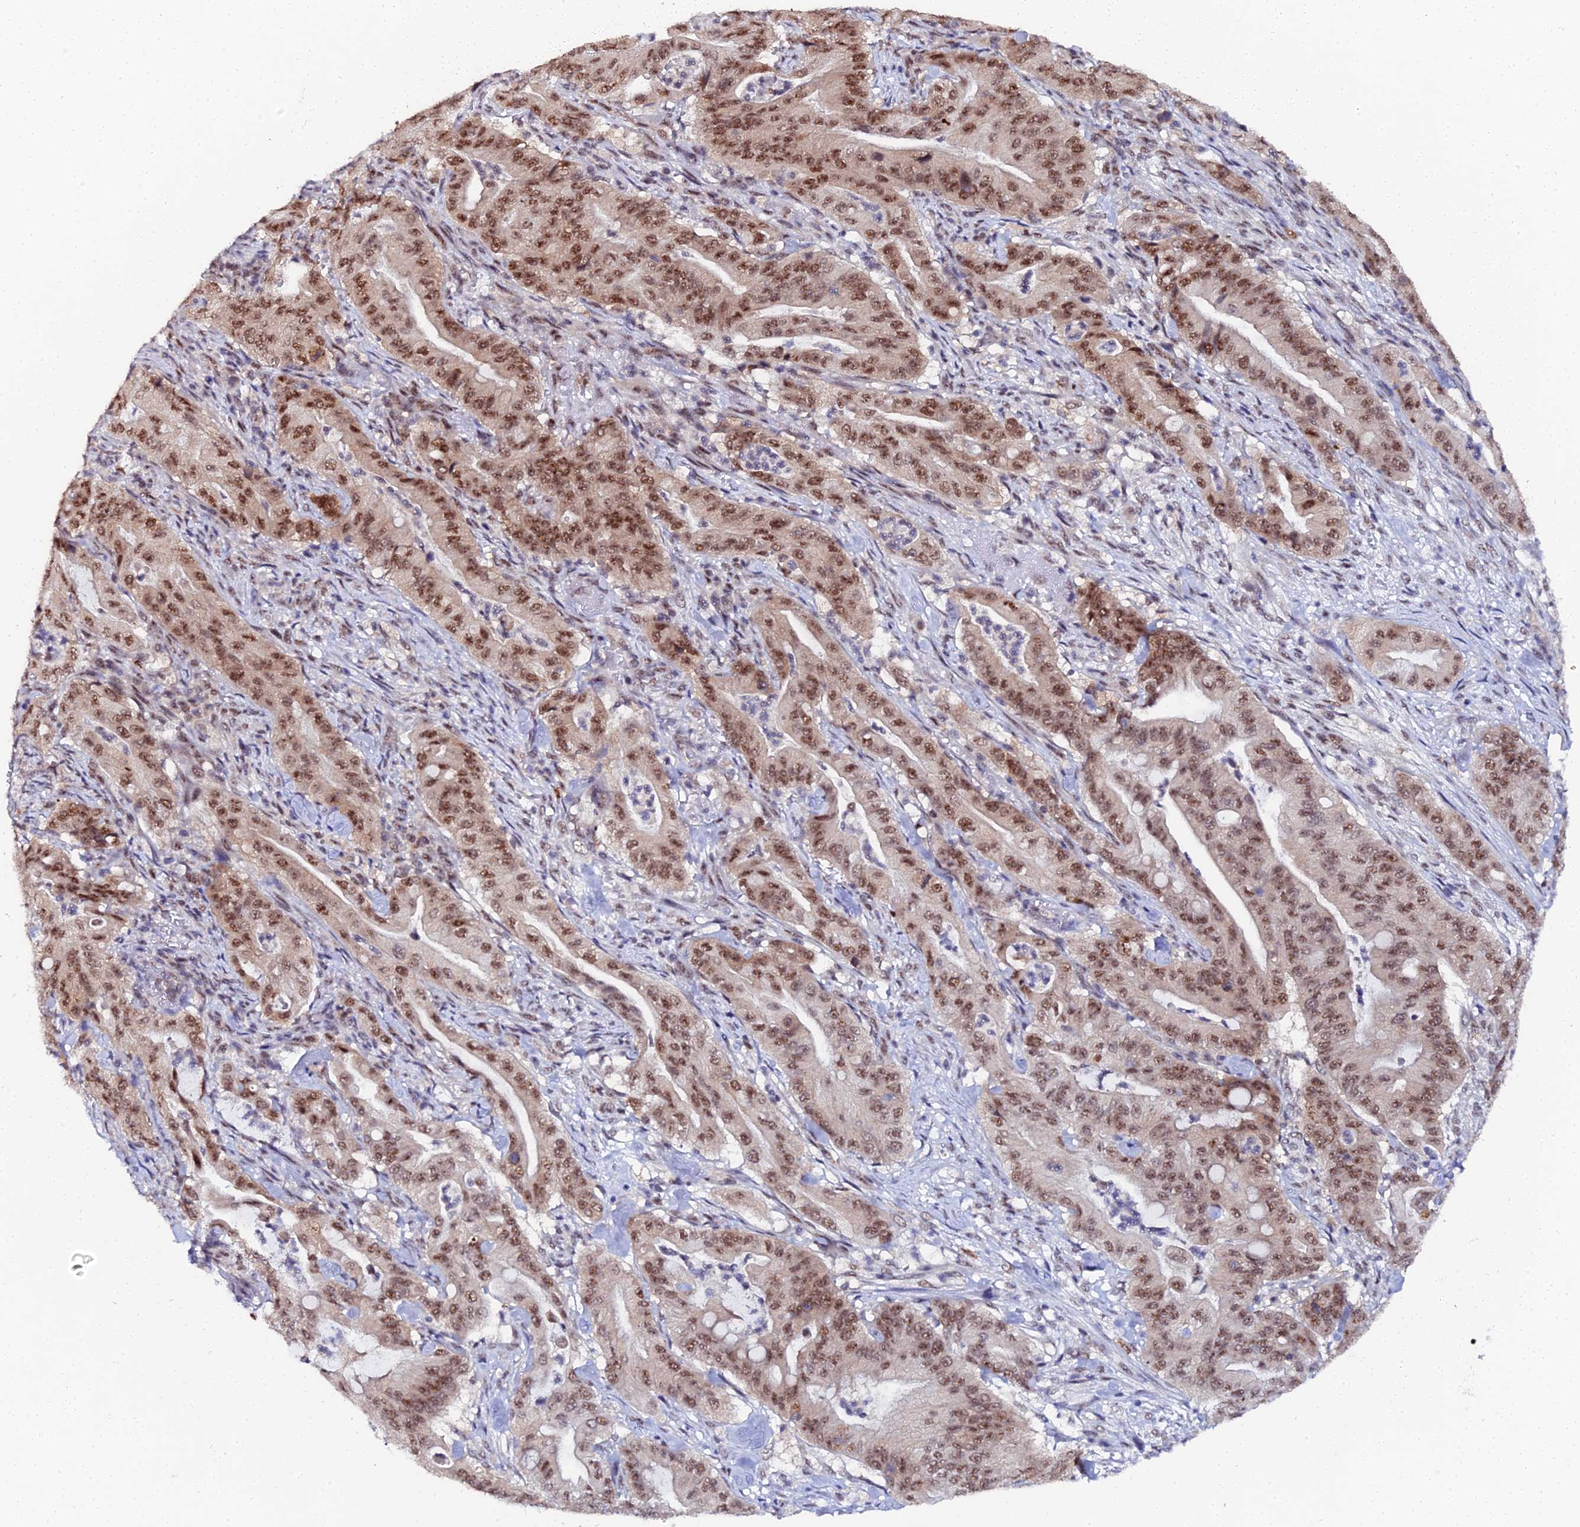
{"staining": {"intensity": "strong", "quantity": ">75%", "location": "nuclear"}, "tissue": "pancreatic cancer", "cell_type": "Tumor cells", "image_type": "cancer", "snomed": [{"axis": "morphology", "description": "Adenocarcinoma, NOS"}, {"axis": "topography", "description": "Pancreas"}], "caption": "Immunohistochemistry of human pancreatic adenocarcinoma demonstrates high levels of strong nuclear expression in about >75% of tumor cells. (brown staining indicates protein expression, while blue staining denotes nuclei).", "gene": "MAGOHB", "patient": {"sex": "male", "age": 71}}